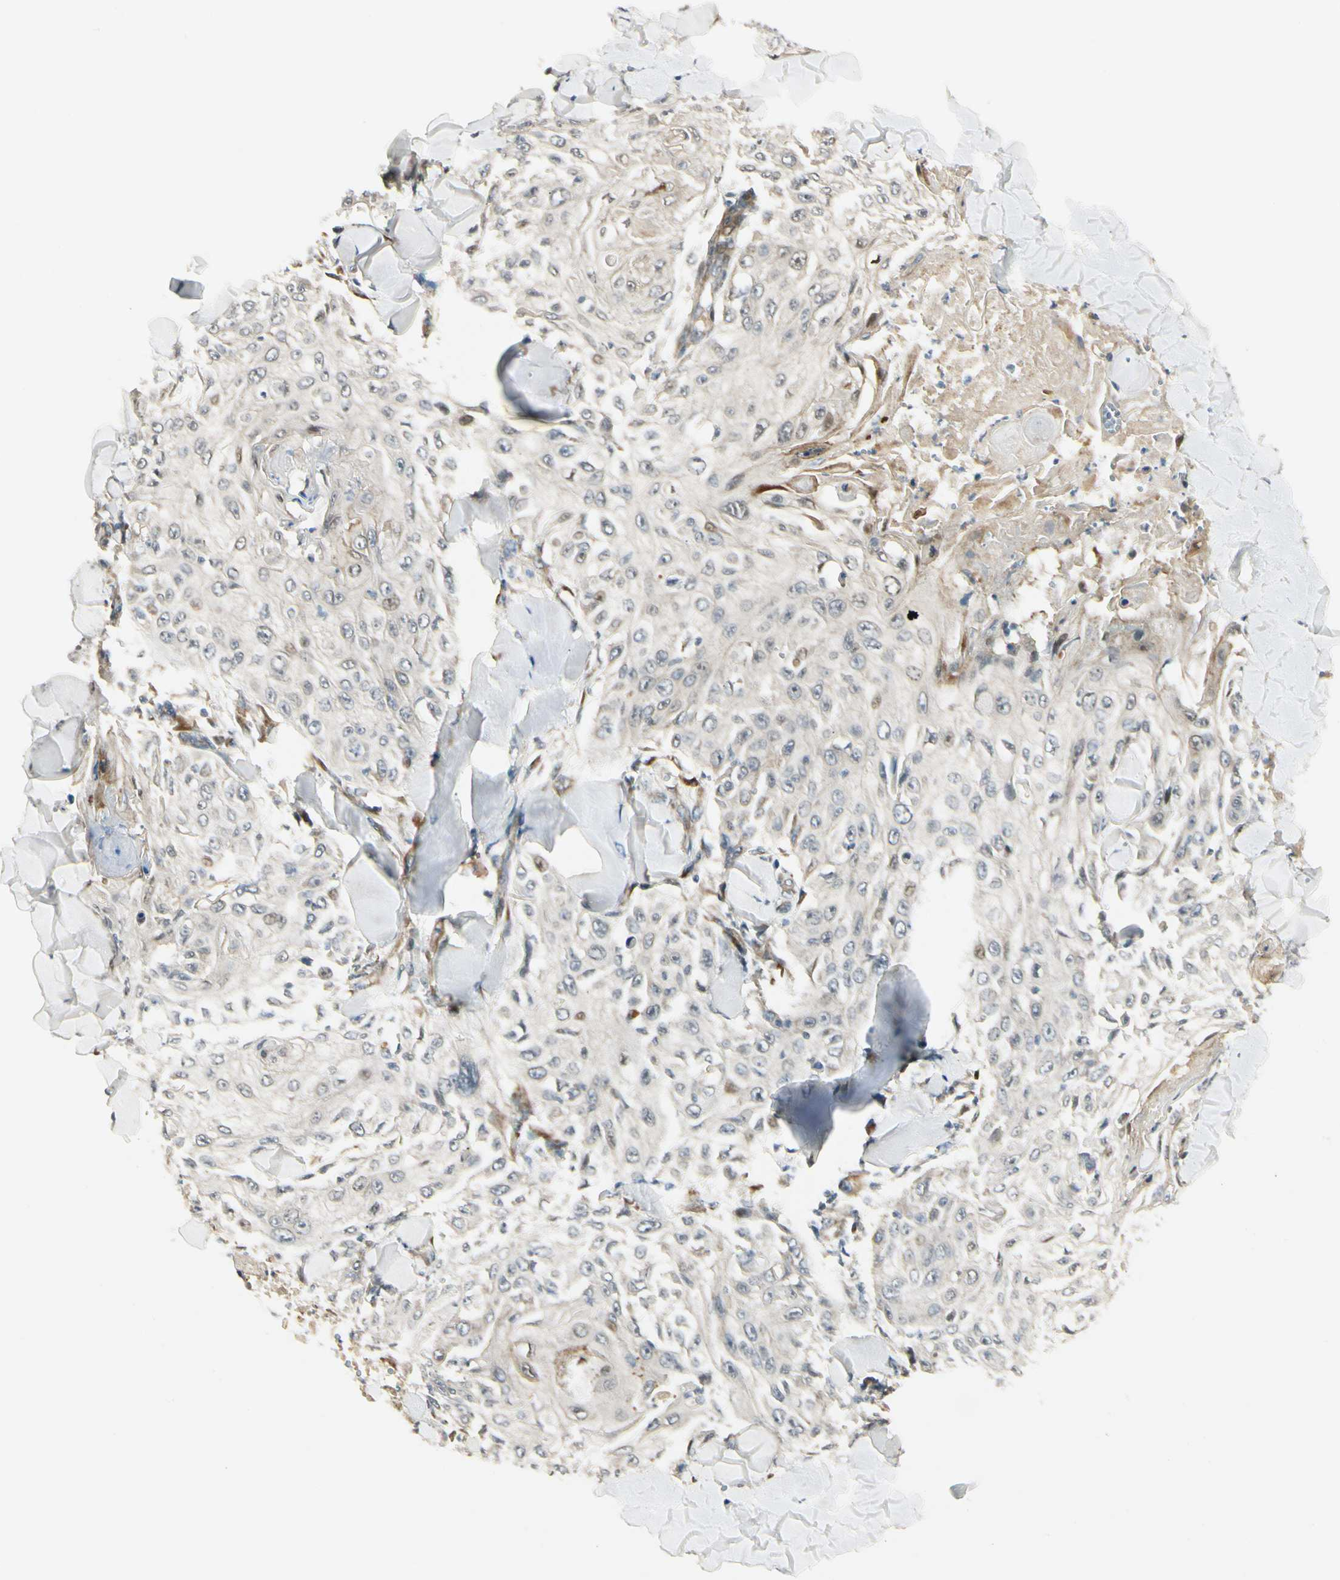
{"staining": {"intensity": "negative", "quantity": "none", "location": "none"}, "tissue": "skin cancer", "cell_type": "Tumor cells", "image_type": "cancer", "snomed": [{"axis": "morphology", "description": "Squamous cell carcinoma, NOS"}, {"axis": "topography", "description": "Skin"}], "caption": "Histopathology image shows no significant protein positivity in tumor cells of squamous cell carcinoma (skin).", "gene": "P4HA3", "patient": {"sex": "male", "age": 86}}